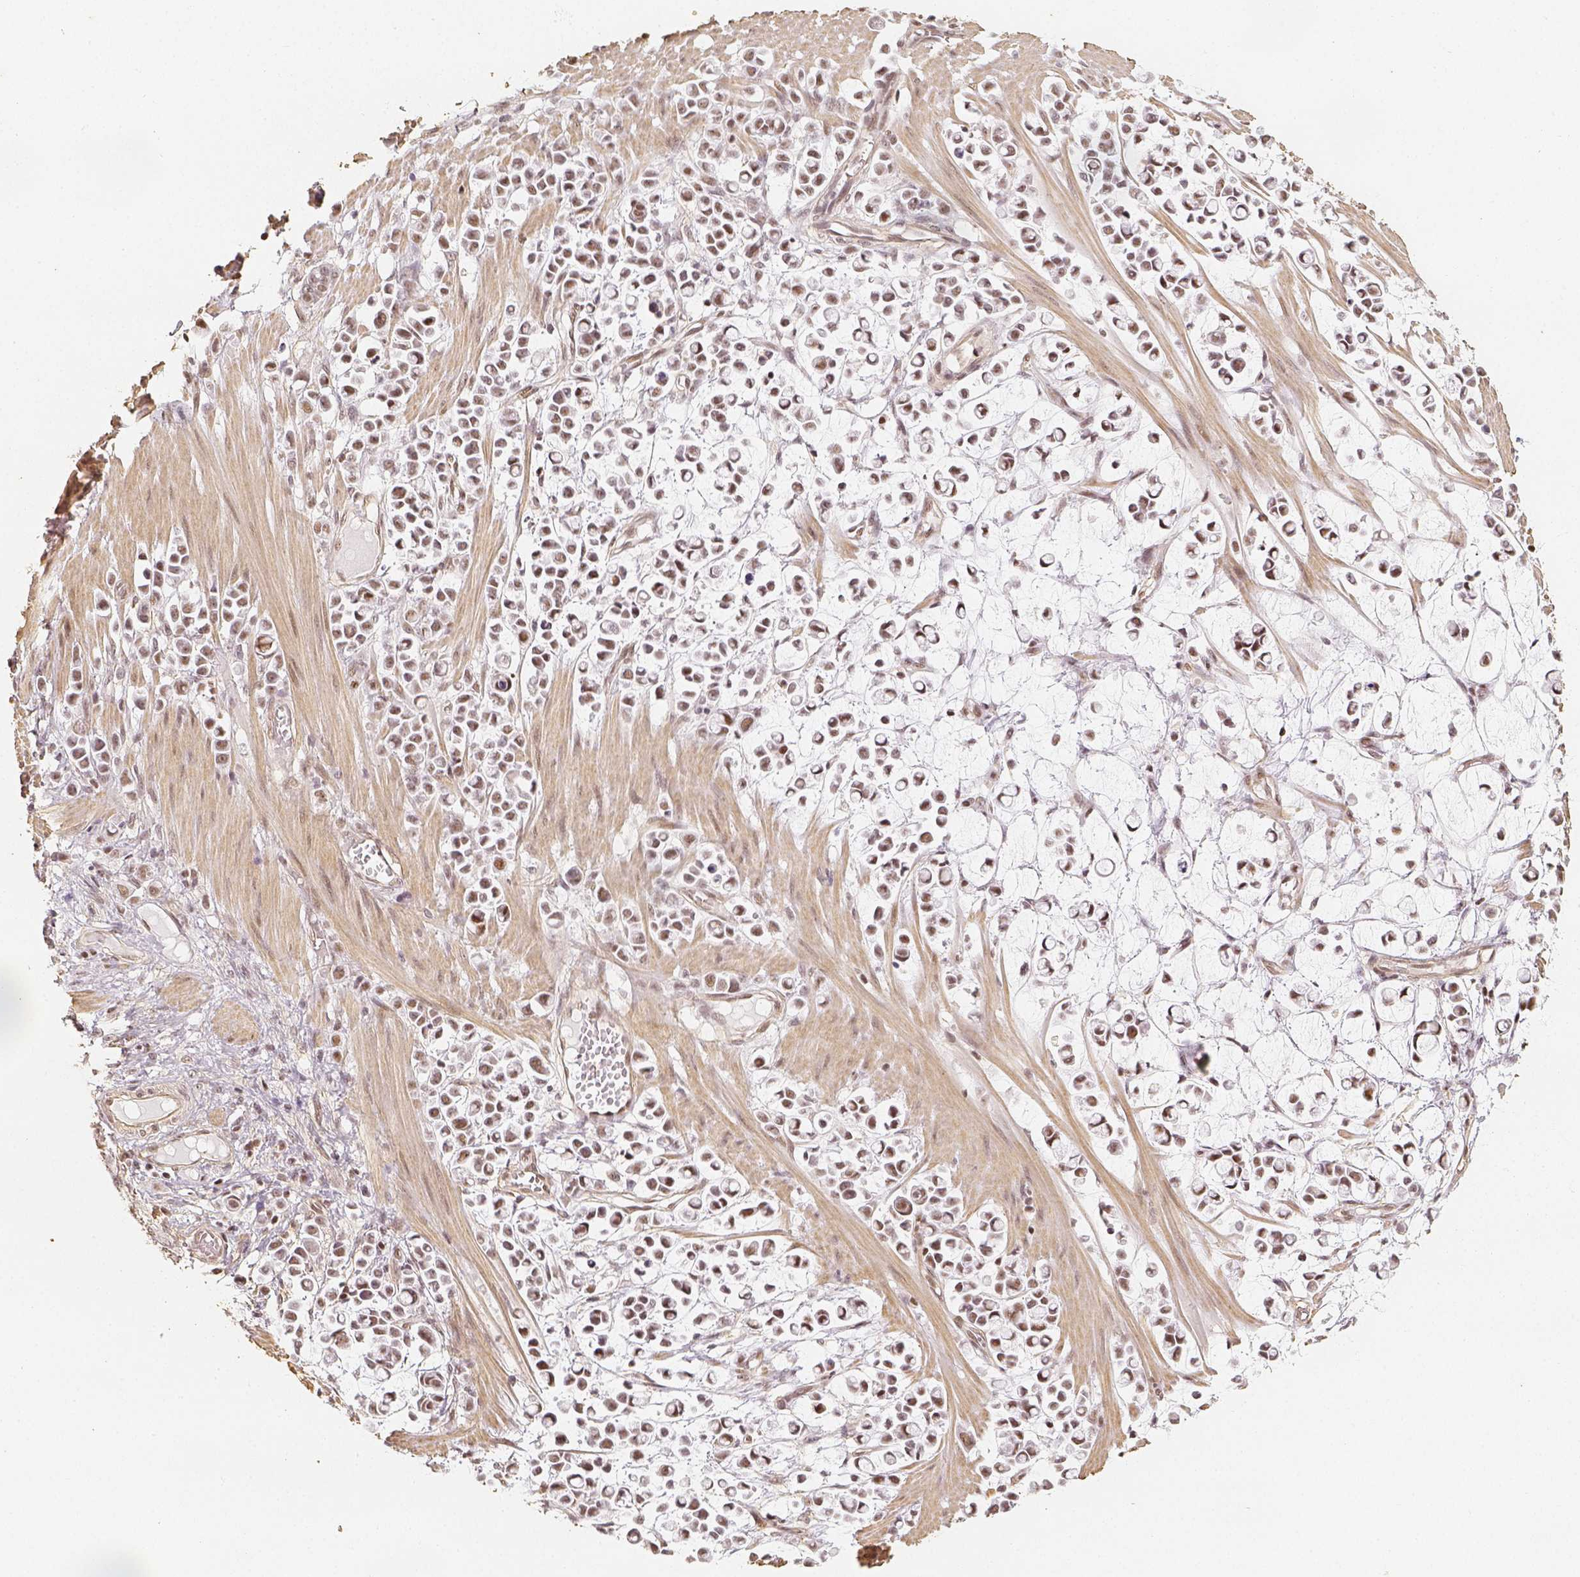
{"staining": {"intensity": "moderate", "quantity": ">75%", "location": "nuclear"}, "tissue": "stomach cancer", "cell_type": "Tumor cells", "image_type": "cancer", "snomed": [{"axis": "morphology", "description": "Adenocarcinoma, NOS"}, {"axis": "topography", "description": "Stomach"}], "caption": "DAB (3,3'-diaminobenzidine) immunohistochemical staining of stomach adenocarcinoma exhibits moderate nuclear protein staining in approximately >75% of tumor cells. Using DAB (brown) and hematoxylin (blue) stains, captured at high magnification using brightfield microscopy.", "gene": "HDAC1", "patient": {"sex": "male", "age": 82}}